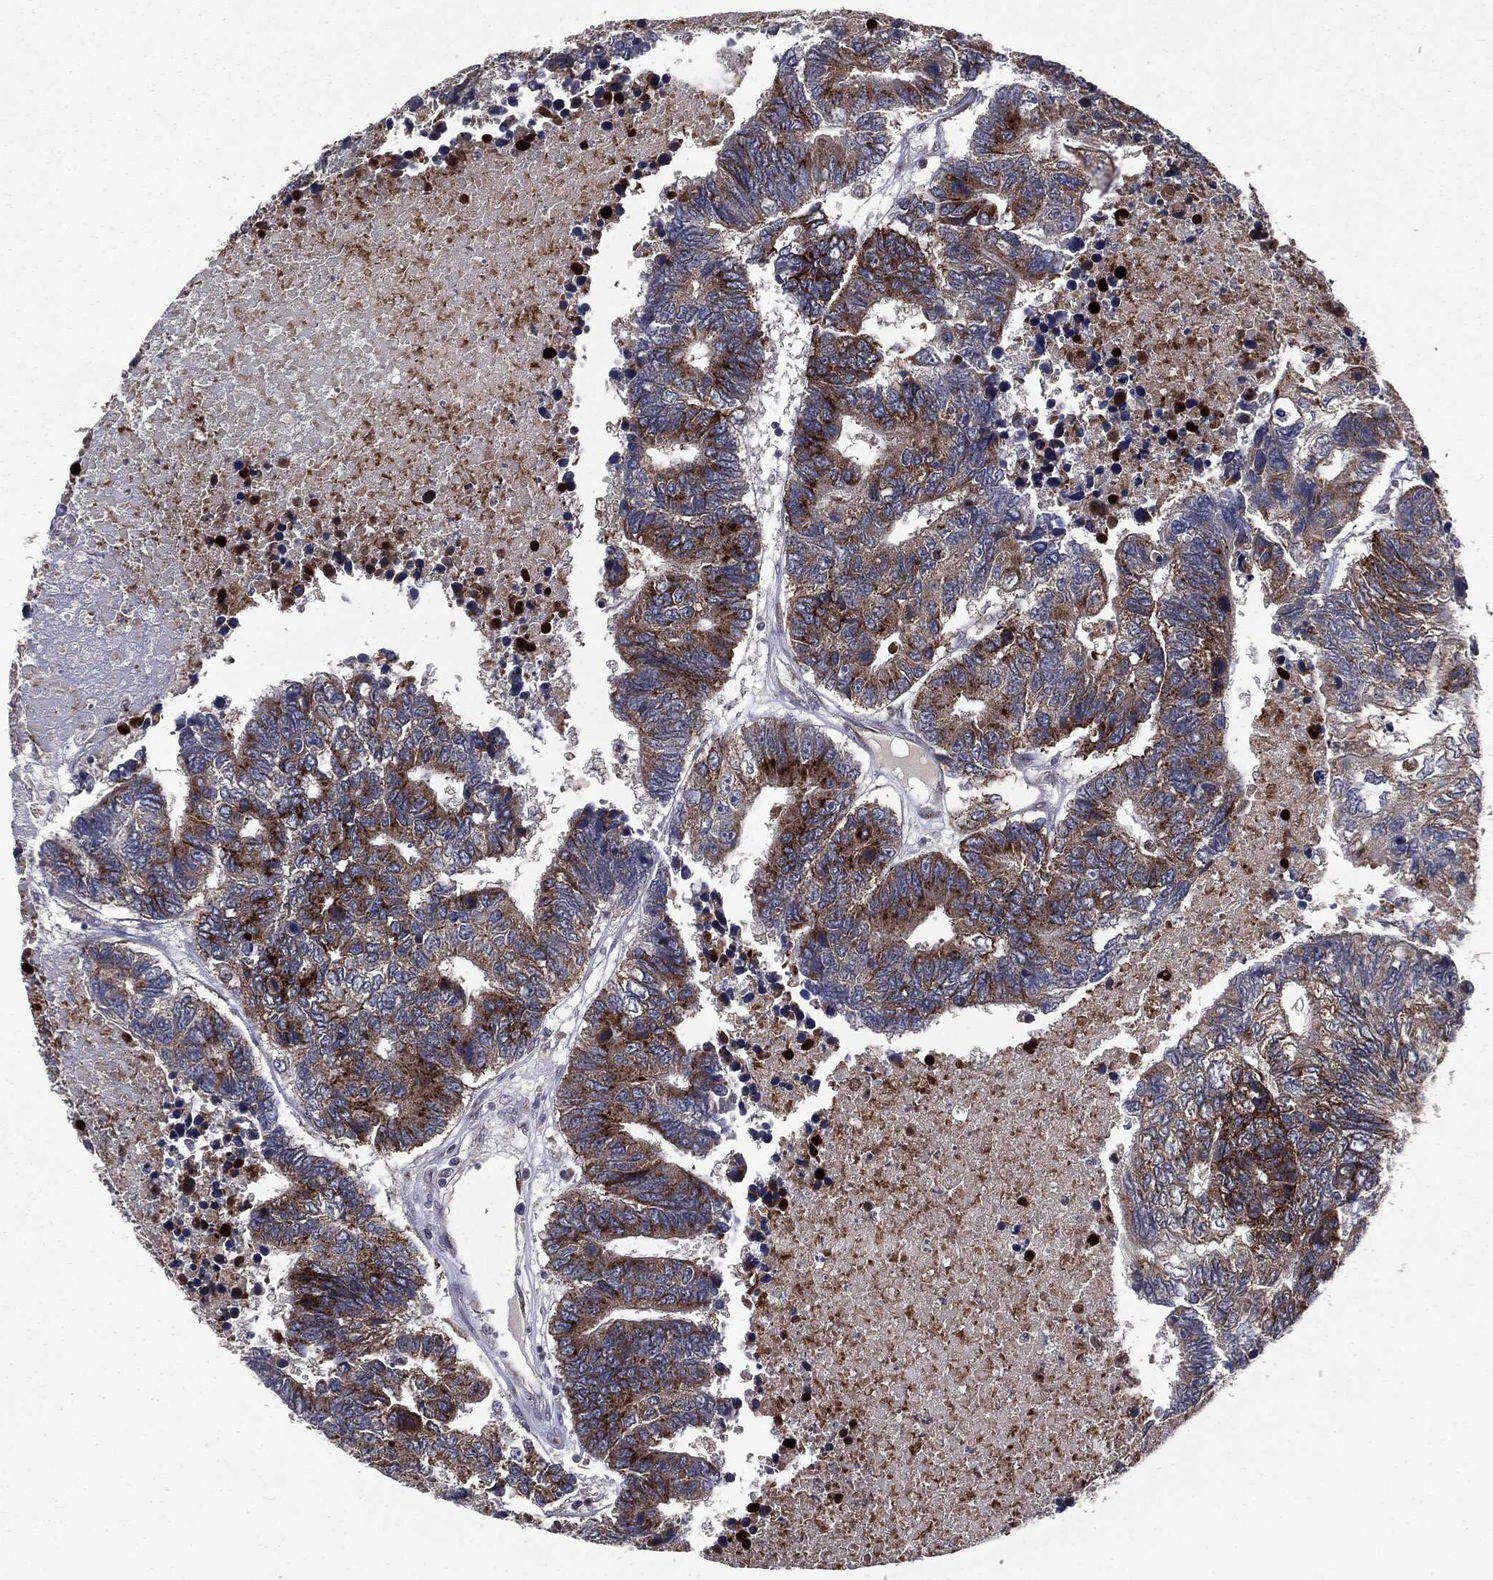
{"staining": {"intensity": "strong", "quantity": "25%-75%", "location": "cytoplasmic/membranous"}, "tissue": "colorectal cancer", "cell_type": "Tumor cells", "image_type": "cancer", "snomed": [{"axis": "morphology", "description": "Adenocarcinoma, NOS"}, {"axis": "topography", "description": "Colon"}], "caption": "Immunohistochemical staining of colorectal adenocarcinoma exhibits high levels of strong cytoplasmic/membranous protein positivity in about 25%-75% of tumor cells. Using DAB (3,3'-diaminobenzidine) (brown) and hematoxylin (blue) stains, captured at high magnification using brightfield microscopy.", "gene": "PLPPR2", "patient": {"sex": "female", "age": 48}}